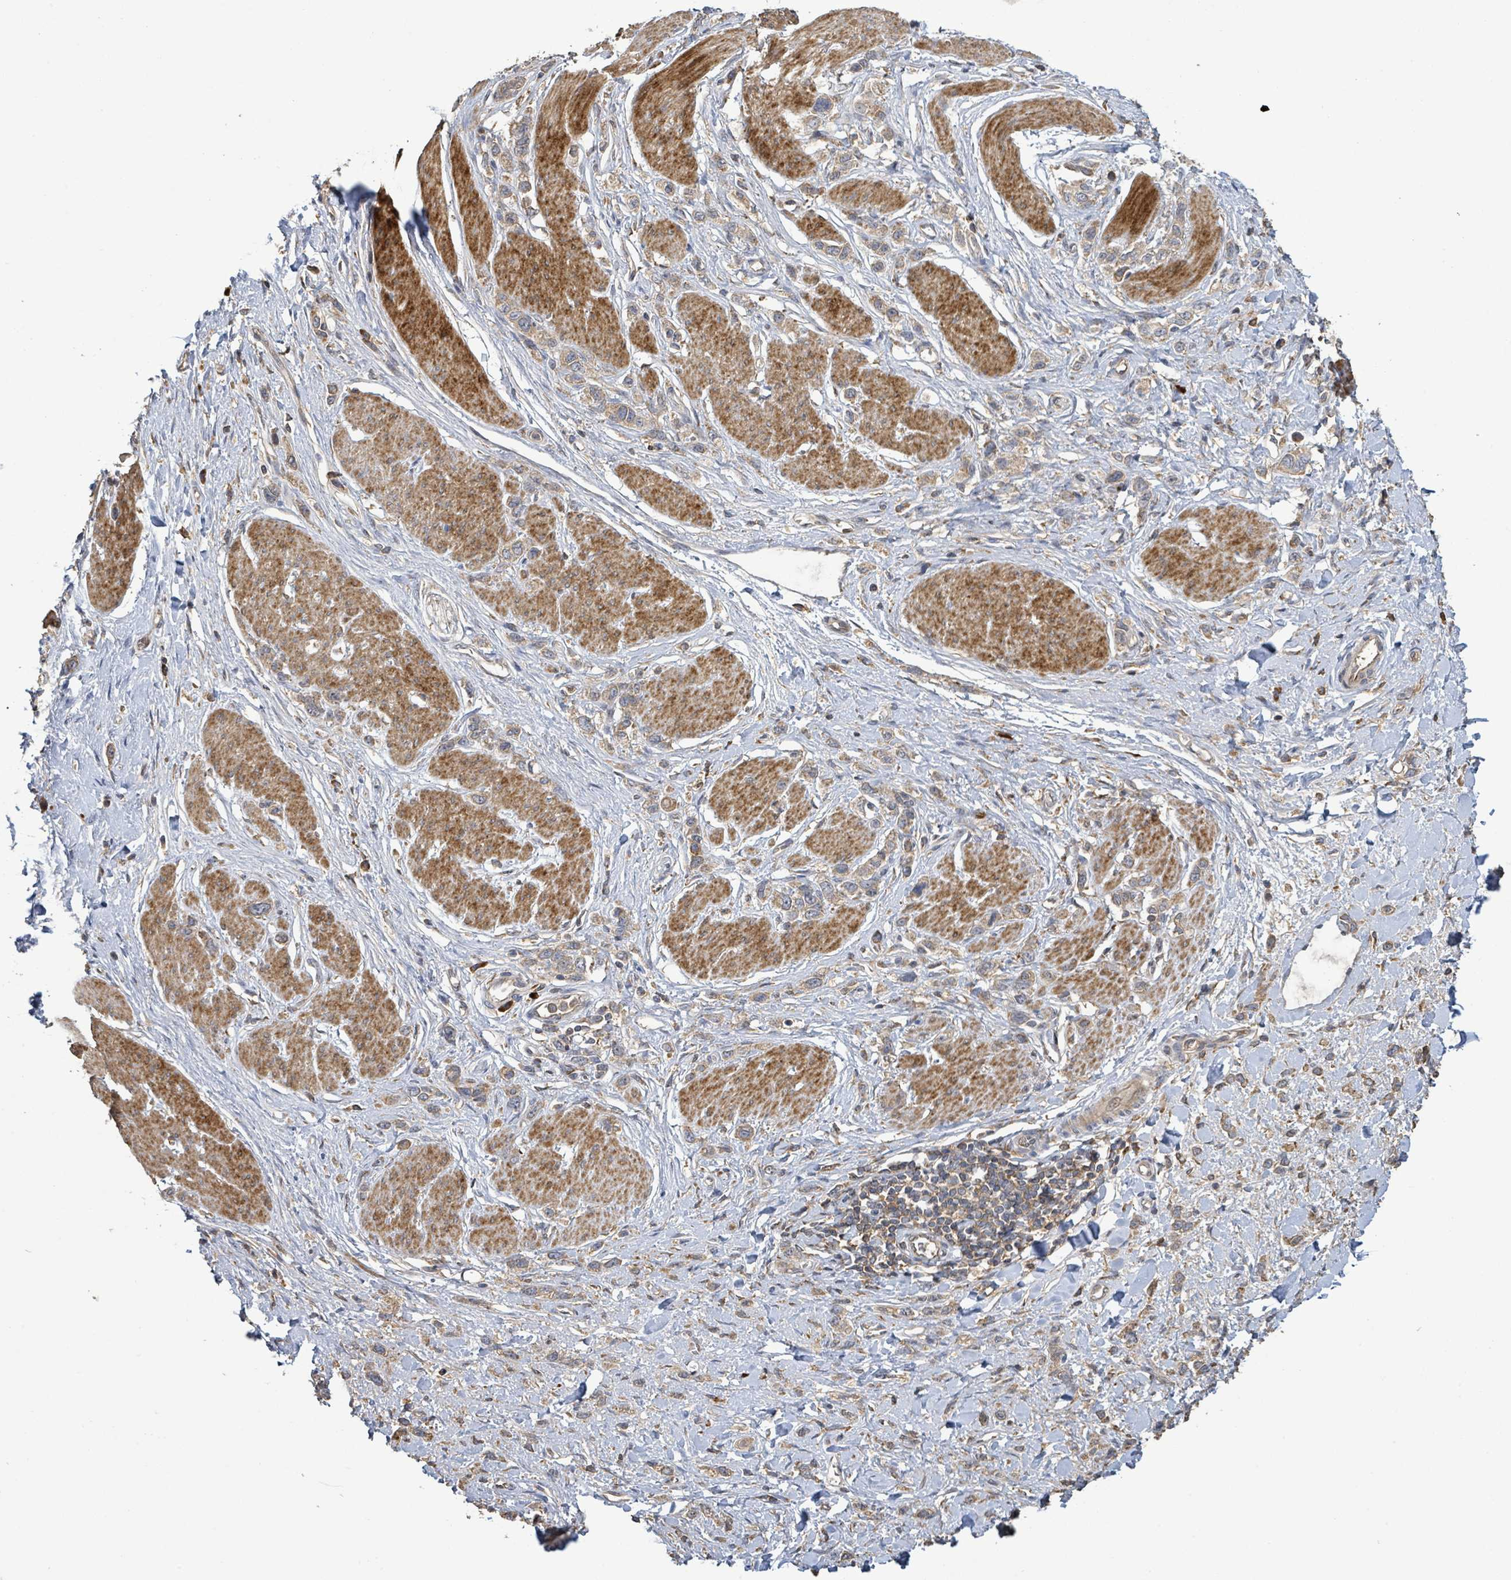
{"staining": {"intensity": "moderate", "quantity": ">75%", "location": "cytoplasmic/membranous"}, "tissue": "stomach cancer", "cell_type": "Tumor cells", "image_type": "cancer", "snomed": [{"axis": "morphology", "description": "Adenocarcinoma, NOS"}, {"axis": "topography", "description": "Stomach"}], "caption": "Moderate cytoplasmic/membranous staining is seen in about >75% of tumor cells in adenocarcinoma (stomach). (DAB IHC, brown staining for protein, blue staining for nuclei).", "gene": "STARD4", "patient": {"sex": "female", "age": 65}}